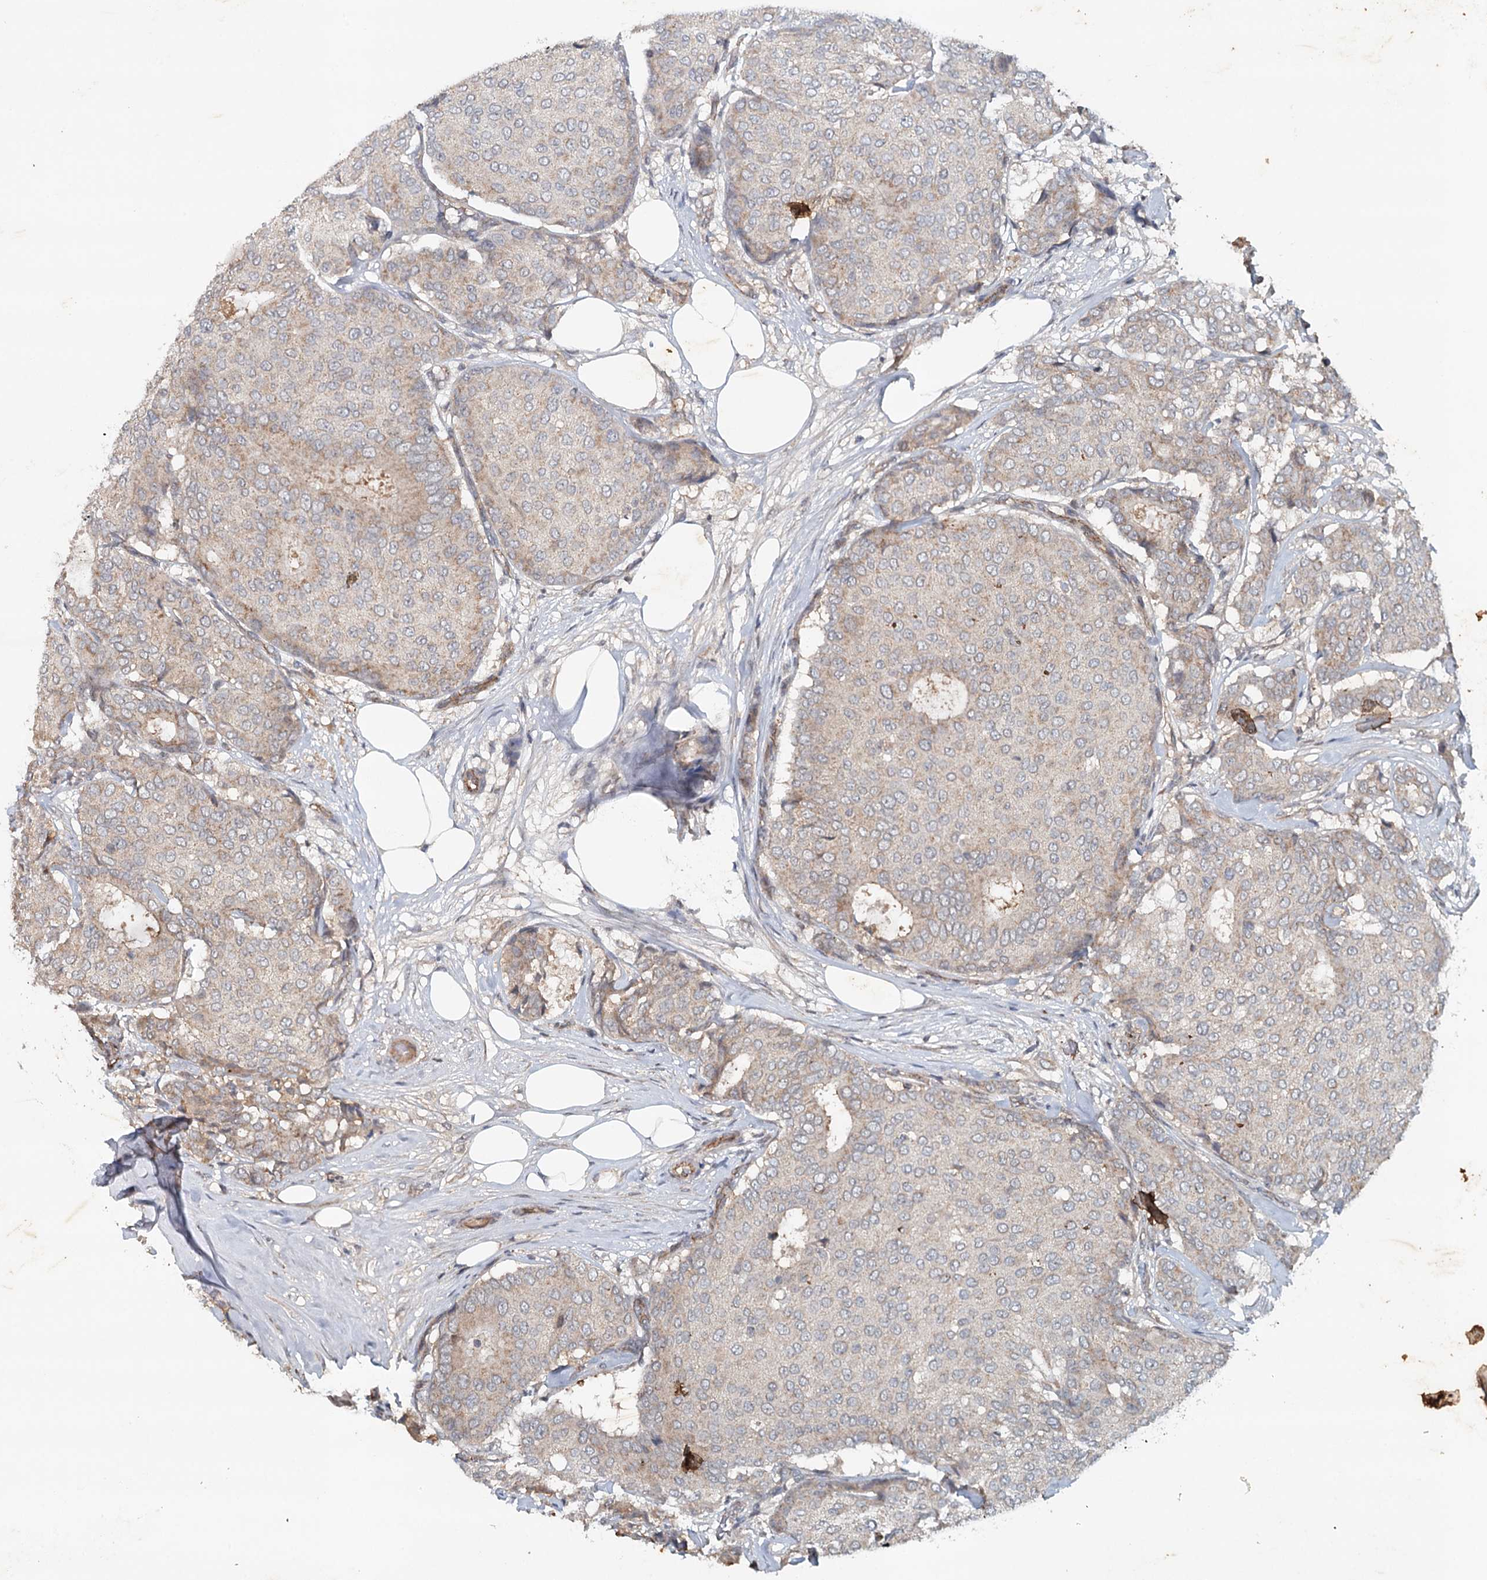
{"staining": {"intensity": "weak", "quantity": "25%-75%", "location": "cytoplasmic/membranous"}, "tissue": "breast cancer", "cell_type": "Tumor cells", "image_type": "cancer", "snomed": [{"axis": "morphology", "description": "Duct carcinoma"}, {"axis": "topography", "description": "Breast"}], "caption": "This is an image of immunohistochemistry staining of breast cancer, which shows weak expression in the cytoplasmic/membranous of tumor cells.", "gene": "SYNPO", "patient": {"sex": "female", "age": 75}}